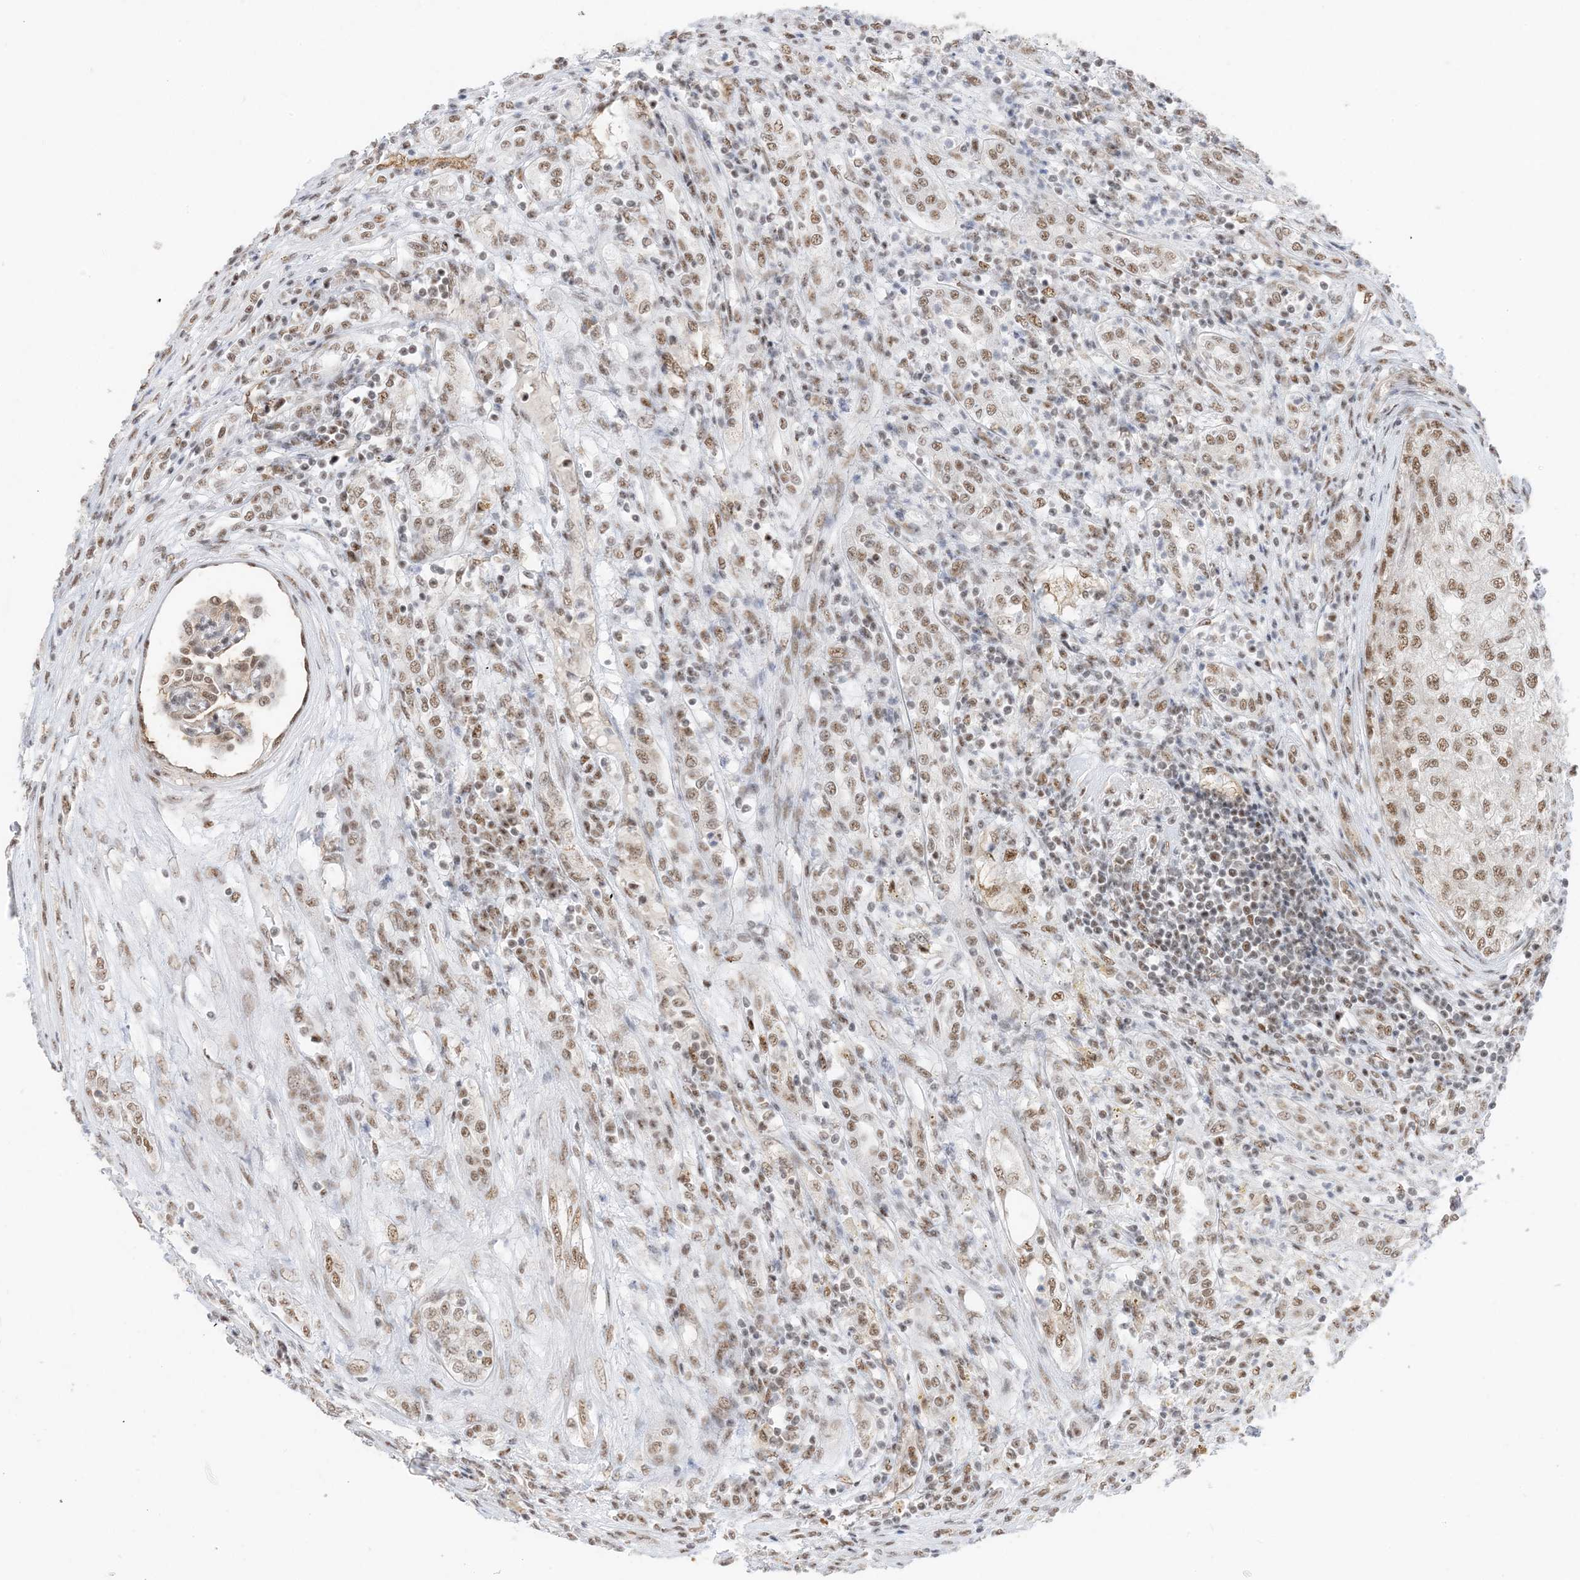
{"staining": {"intensity": "moderate", "quantity": ">75%", "location": "nuclear"}, "tissue": "renal cancer", "cell_type": "Tumor cells", "image_type": "cancer", "snomed": [{"axis": "morphology", "description": "Adenocarcinoma, NOS"}, {"axis": "topography", "description": "Kidney"}], "caption": "Protein expression analysis of human renal adenocarcinoma reveals moderate nuclear expression in about >75% of tumor cells.", "gene": "SF3A3", "patient": {"sex": "female", "age": 54}}